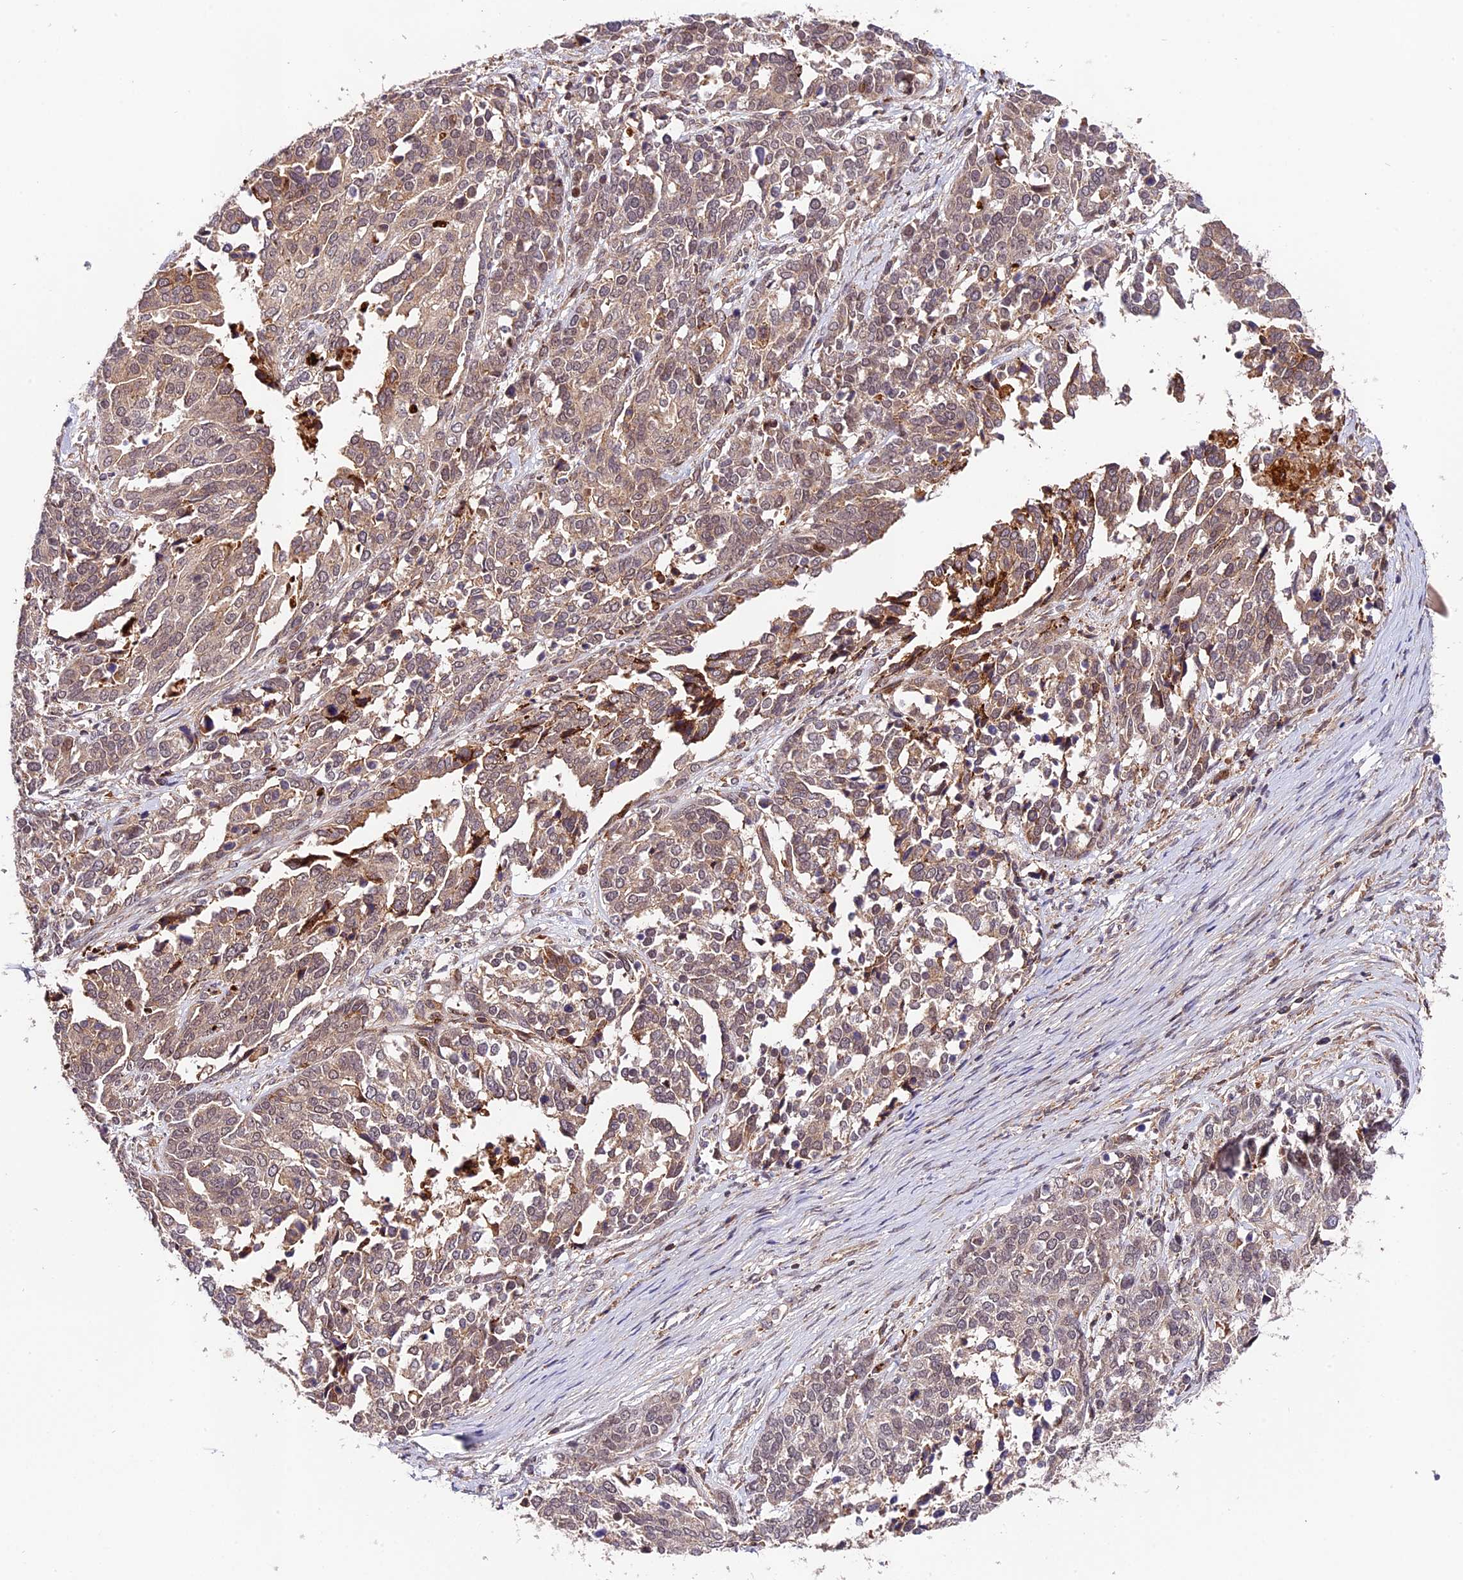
{"staining": {"intensity": "weak", "quantity": "25%-75%", "location": "cytoplasmic/membranous"}, "tissue": "ovarian cancer", "cell_type": "Tumor cells", "image_type": "cancer", "snomed": [{"axis": "morphology", "description": "Cystadenocarcinoma, serous, NOS"}, {"axis": "topography", "description": "Ovary"}], "caption": "Brown immunohistochemical staining in ovarian cancer (serous cystadenocarcinoma) demonstrates weak cytoplasmic/membranous positivity in about 25%-75% of tumor cells.", "gene": "CACNA1H", "patient": {"sex": "female", "age": 44}}